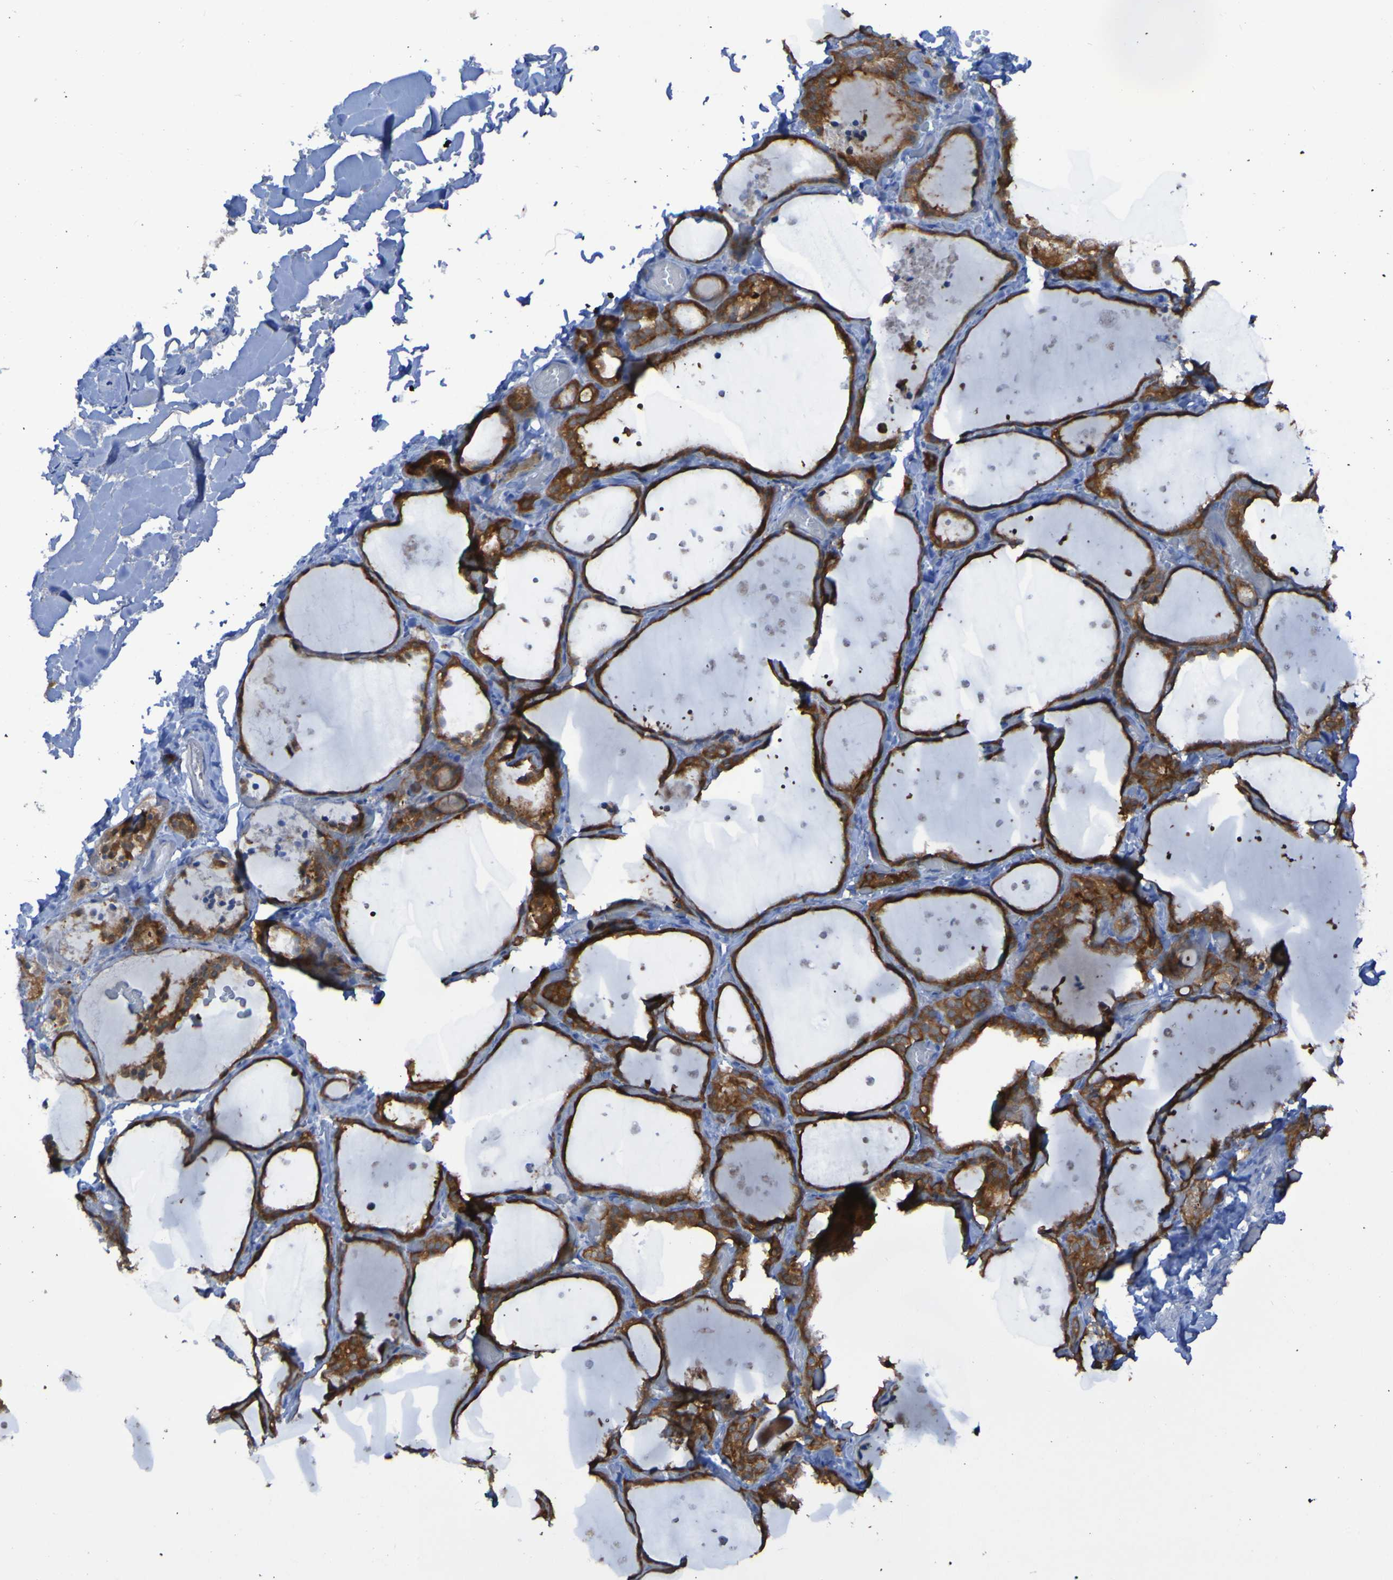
{"staining": {"intensity": "strong", "quantity": ">75%", "location": "cytoplasmic/membranous"}, "tissue": "thyroid gland", "cell_type": "Glandular cells", "image_type": "normal", "snomed": [{"axis": "morphology", "description": "Normal tissue, NOS"}, {"axis": "topography", "description": "Thyroid gland"}], "caption": "The immunohistochemical stain labels strong cytoplasmic/membranous staining in glandular cells of benign thyroid gland. (DAB = brown stain, brightfield microscopy at high magnification).", "gene": "MPPE1", "patient": {"sex": "female", "age": 44}}